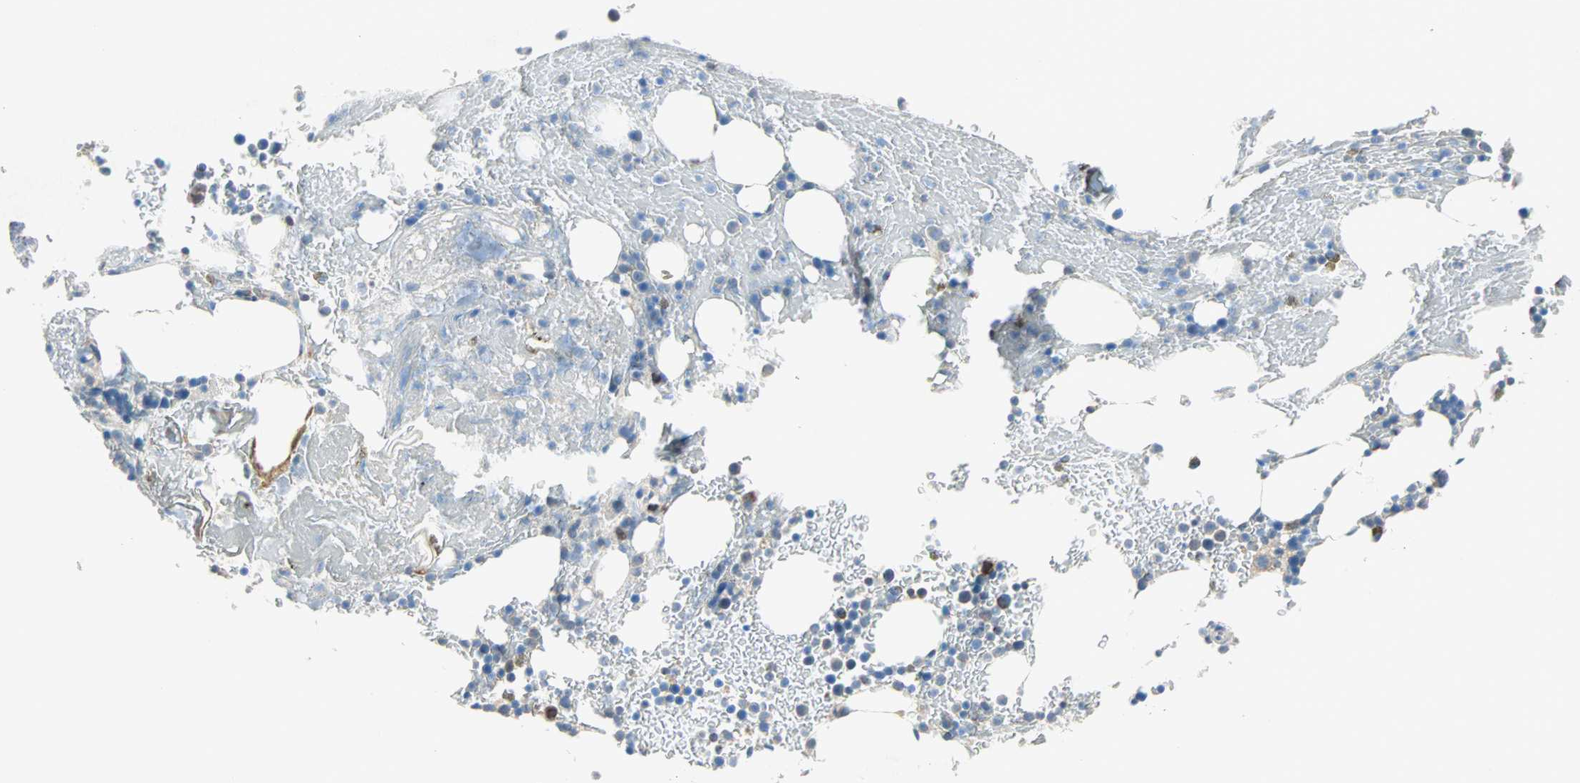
{"staining": {"intensity": "moderate", "quantity": "<25%", "location": "cytoplasmic/membranous"}, "tissue": "bone marrow", "cell_type": "Hematopoietic cells", "image_type": "normal", "snomed": [{"axis": "morphology", "description": "Normal tissue, NOS"}, {"axis": "topography", "description": "Bone marrow"}], "caption": "Immunohistochemical staining of normal human bone marrow shows low levels of moderate cytoplasmic/membranous staining in approximately <25% of hematopoietic cells.", "gene": "ACVRL1", "patient": {"sex": "female", "age": 73}}